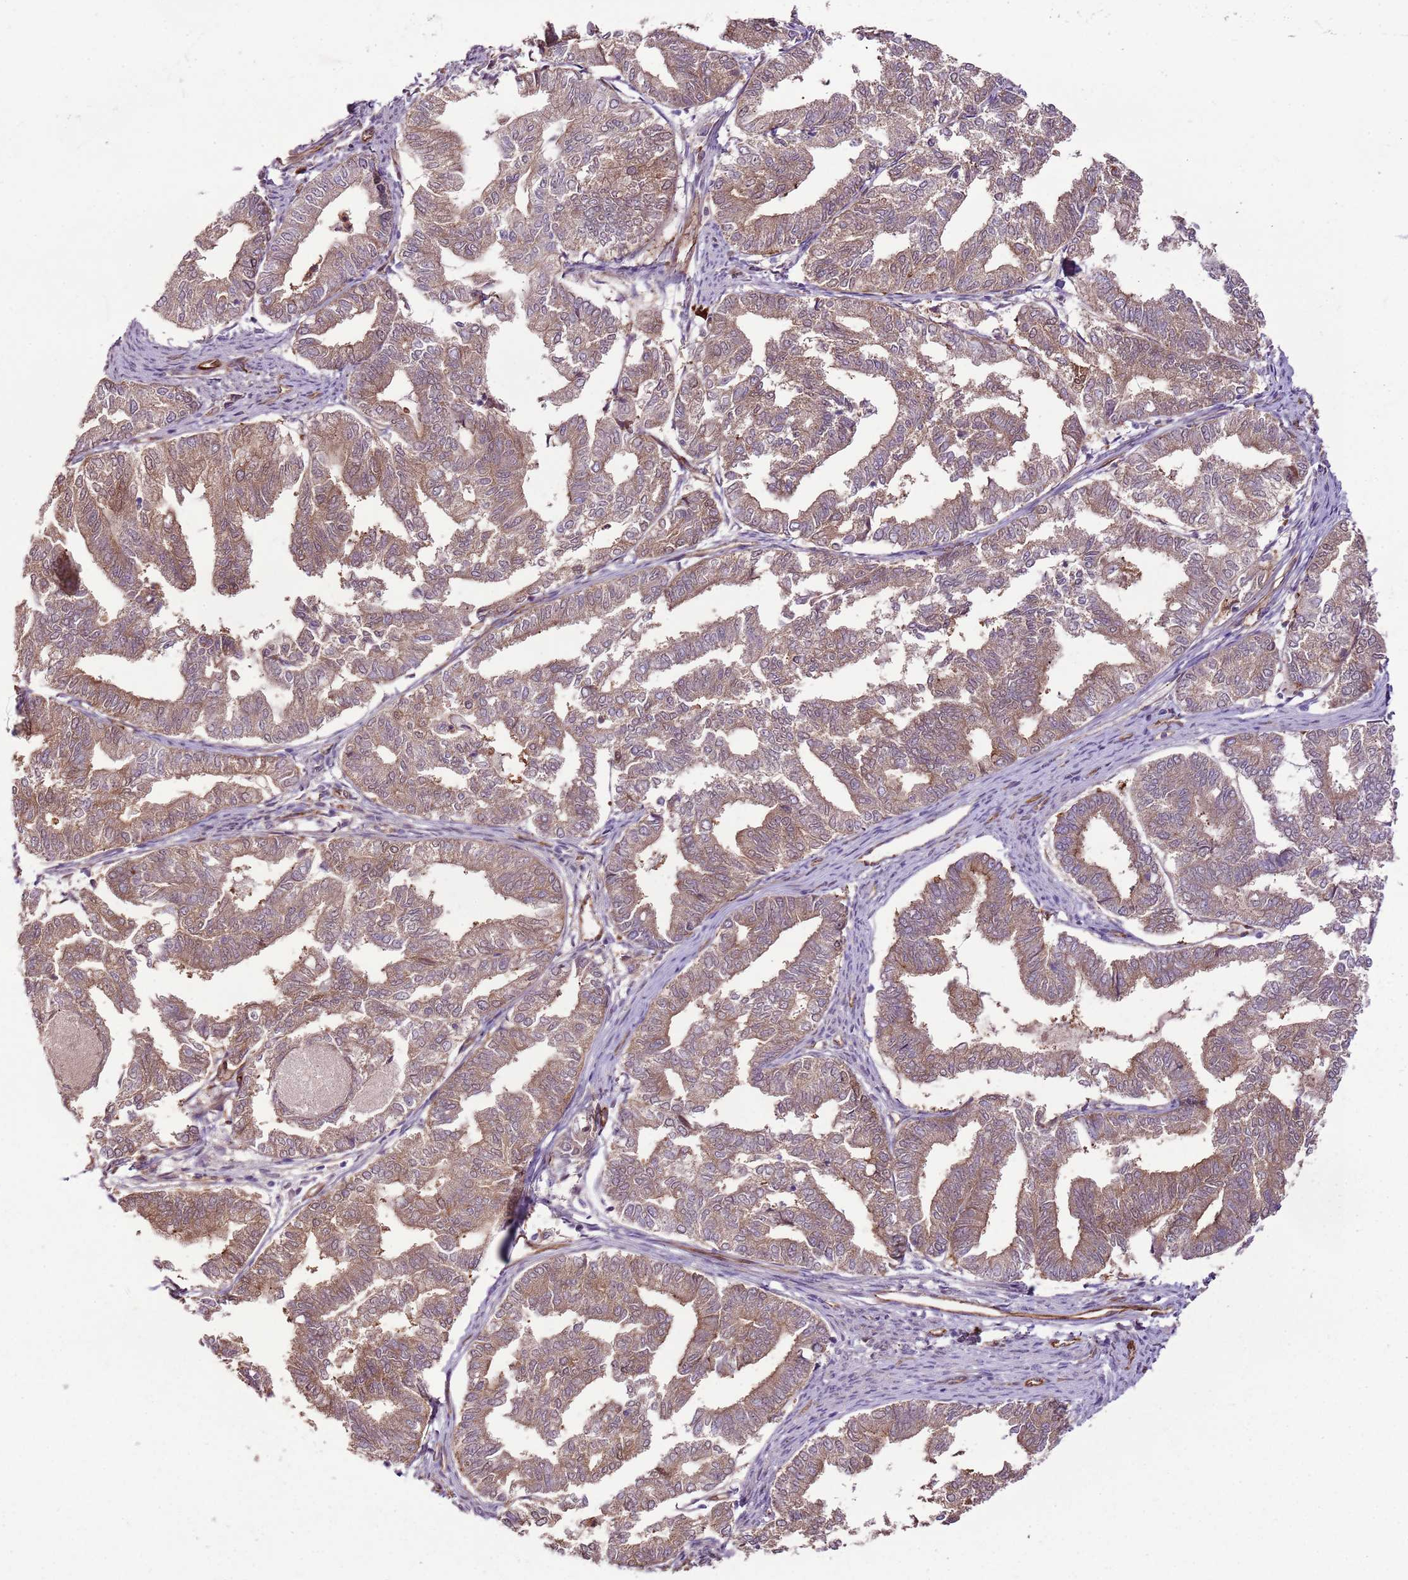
{"staining": {"intensity": "weak", "quantity": ">75%", "location": "cytoplasmic/membranous"}, "tissue": "endometrial cancer", "cell_type": "Tumor cells", "image_type": "cancer", "snomed": [{"axis": "morphology", "description": "Adenocarcinoma, NOS"}, {"axis": "topography", "description": "Endometrium"}], "caption": "Endometrial cancer stained with a brown dye demonstrates weak cytoplasmic/membranous positive staining in about >75% of tumor cells.", "gene": "ZNF827", "patient": {"sex": "female", "age": 79}}